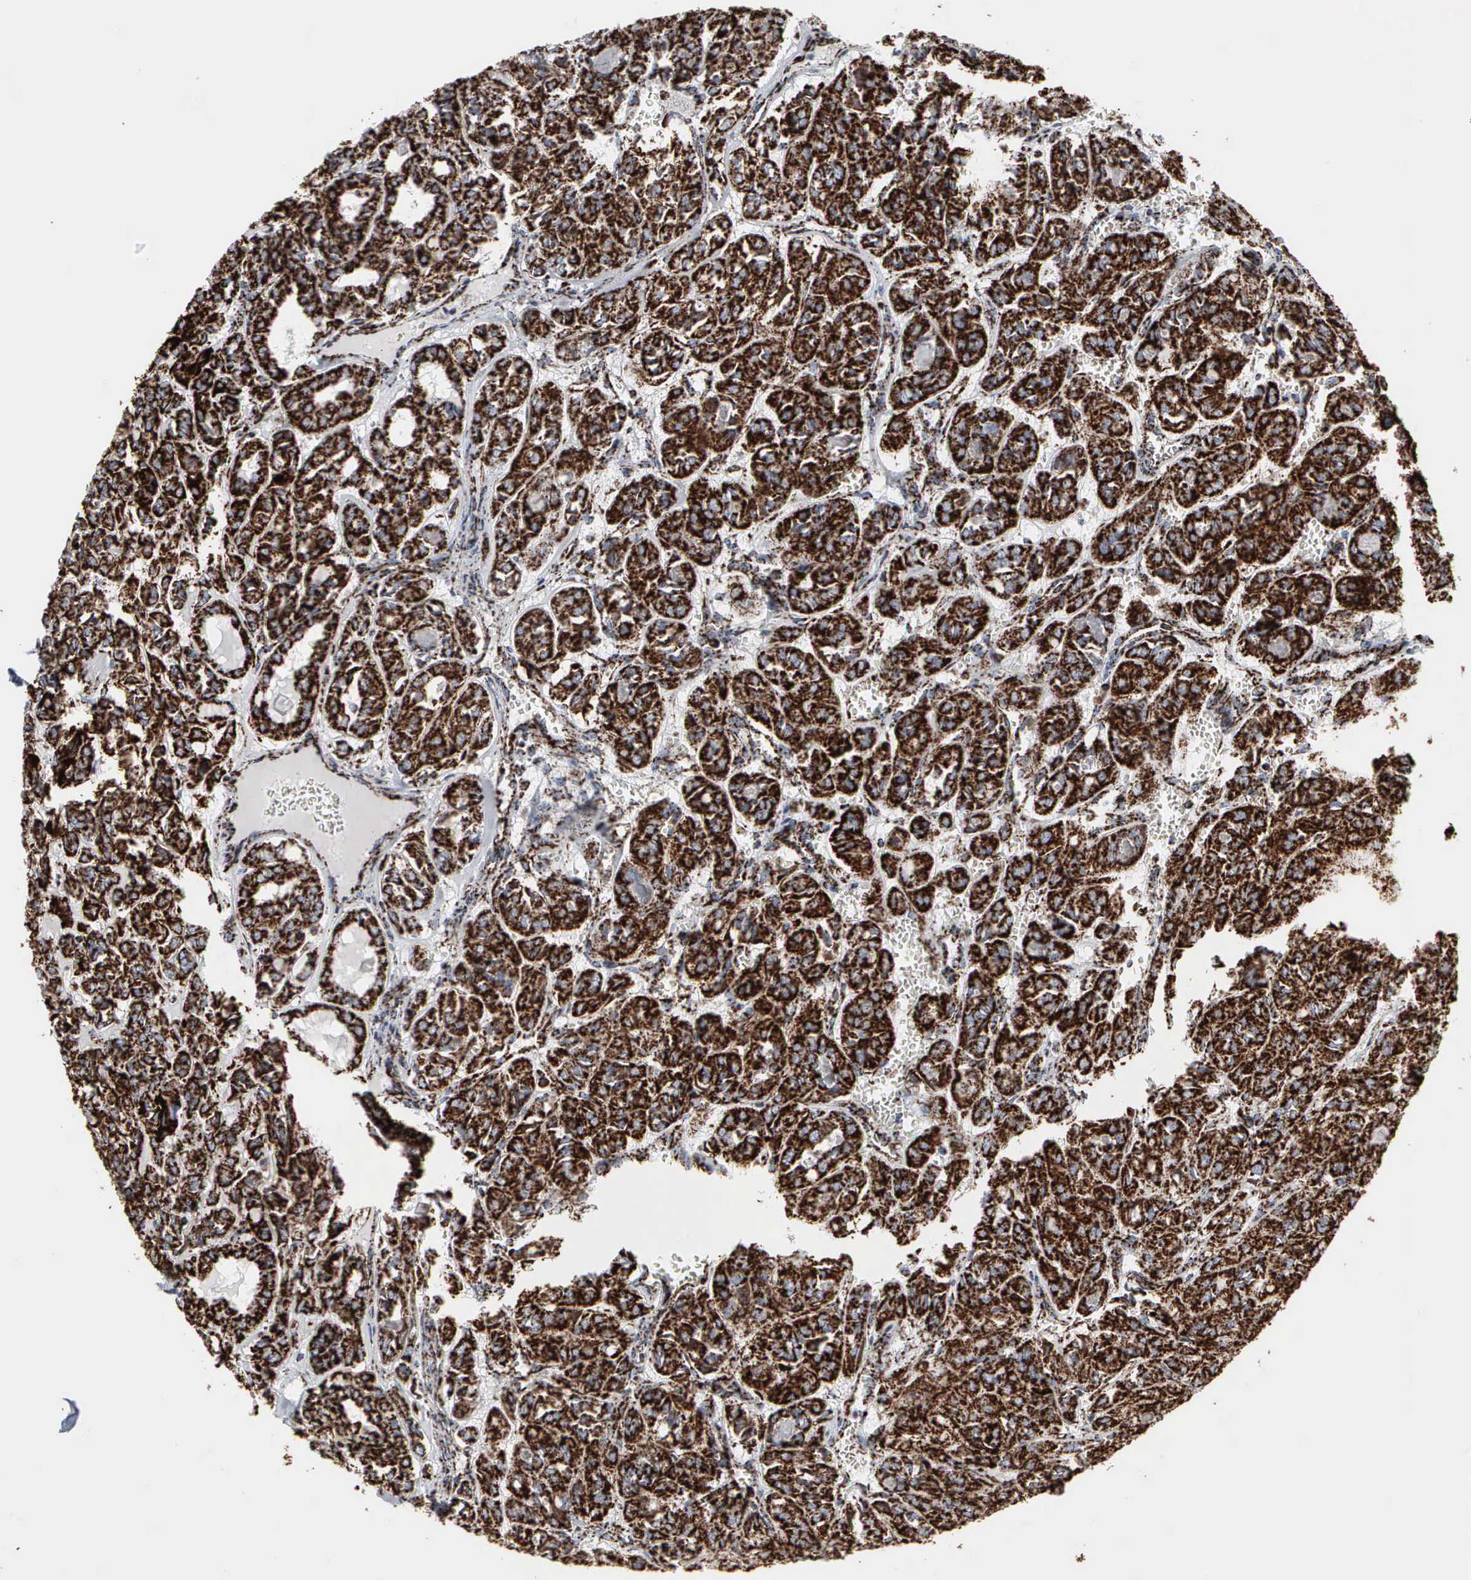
{"staining": {"intensity": "strong", "quantity": ">75%", "location": "cytoplasmic/membranous"}, "tissue": "thyroid cancer", "cell_type": "Tumor cells", "image_type": "cancer", "snomed": [{"axis": "morphology", "description": "Follicular adenoma carcinoma, NOS"}, {"axis": "topography", "description": "Thyroid gland"}], "caption": "Strong cytoplasmic/membranous protein staining is identified in about >75% of tumor cells in thyroid cancer. Nuclei are stained in blue.", "gene": "HSPA9", "patient": {"sex": "female", "age": 71}}